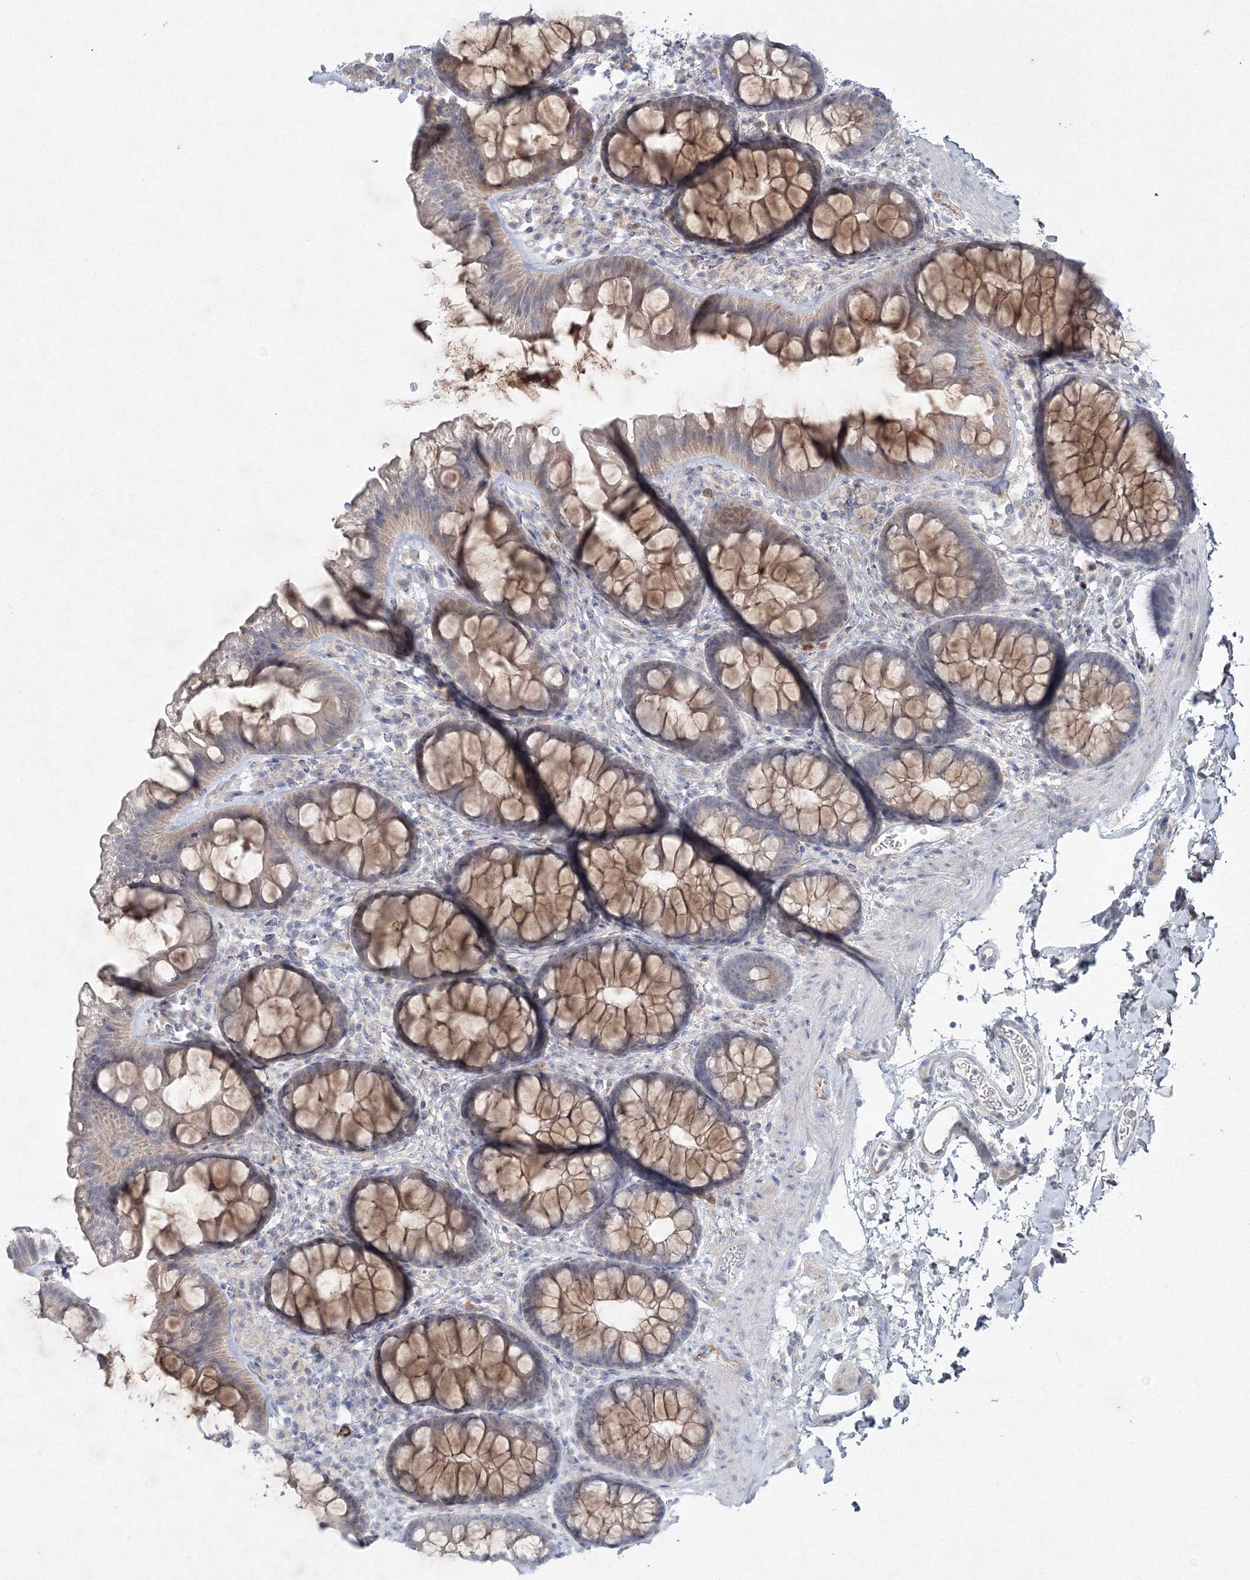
{"staining": {"intensity": "weak", "quantity": "25%-75%", "location": "cytoplasmic/membranous"}, "tissue": "colon", "cell_type": "Endothelial cells", "image_type": "normal", "snomed": [{"axis": "morphology", "description": "Normal tissue, NOS"}, {"axis": "topography", "description": "Colon"}], "caption": "Colon stained with a brown dye reveals weak cytoplasmic/membranous positive positivity in approximately 25%-75% of endothelial cells.", "gene": "WDR49", "patient": {"sex": "female", "age": 62}}